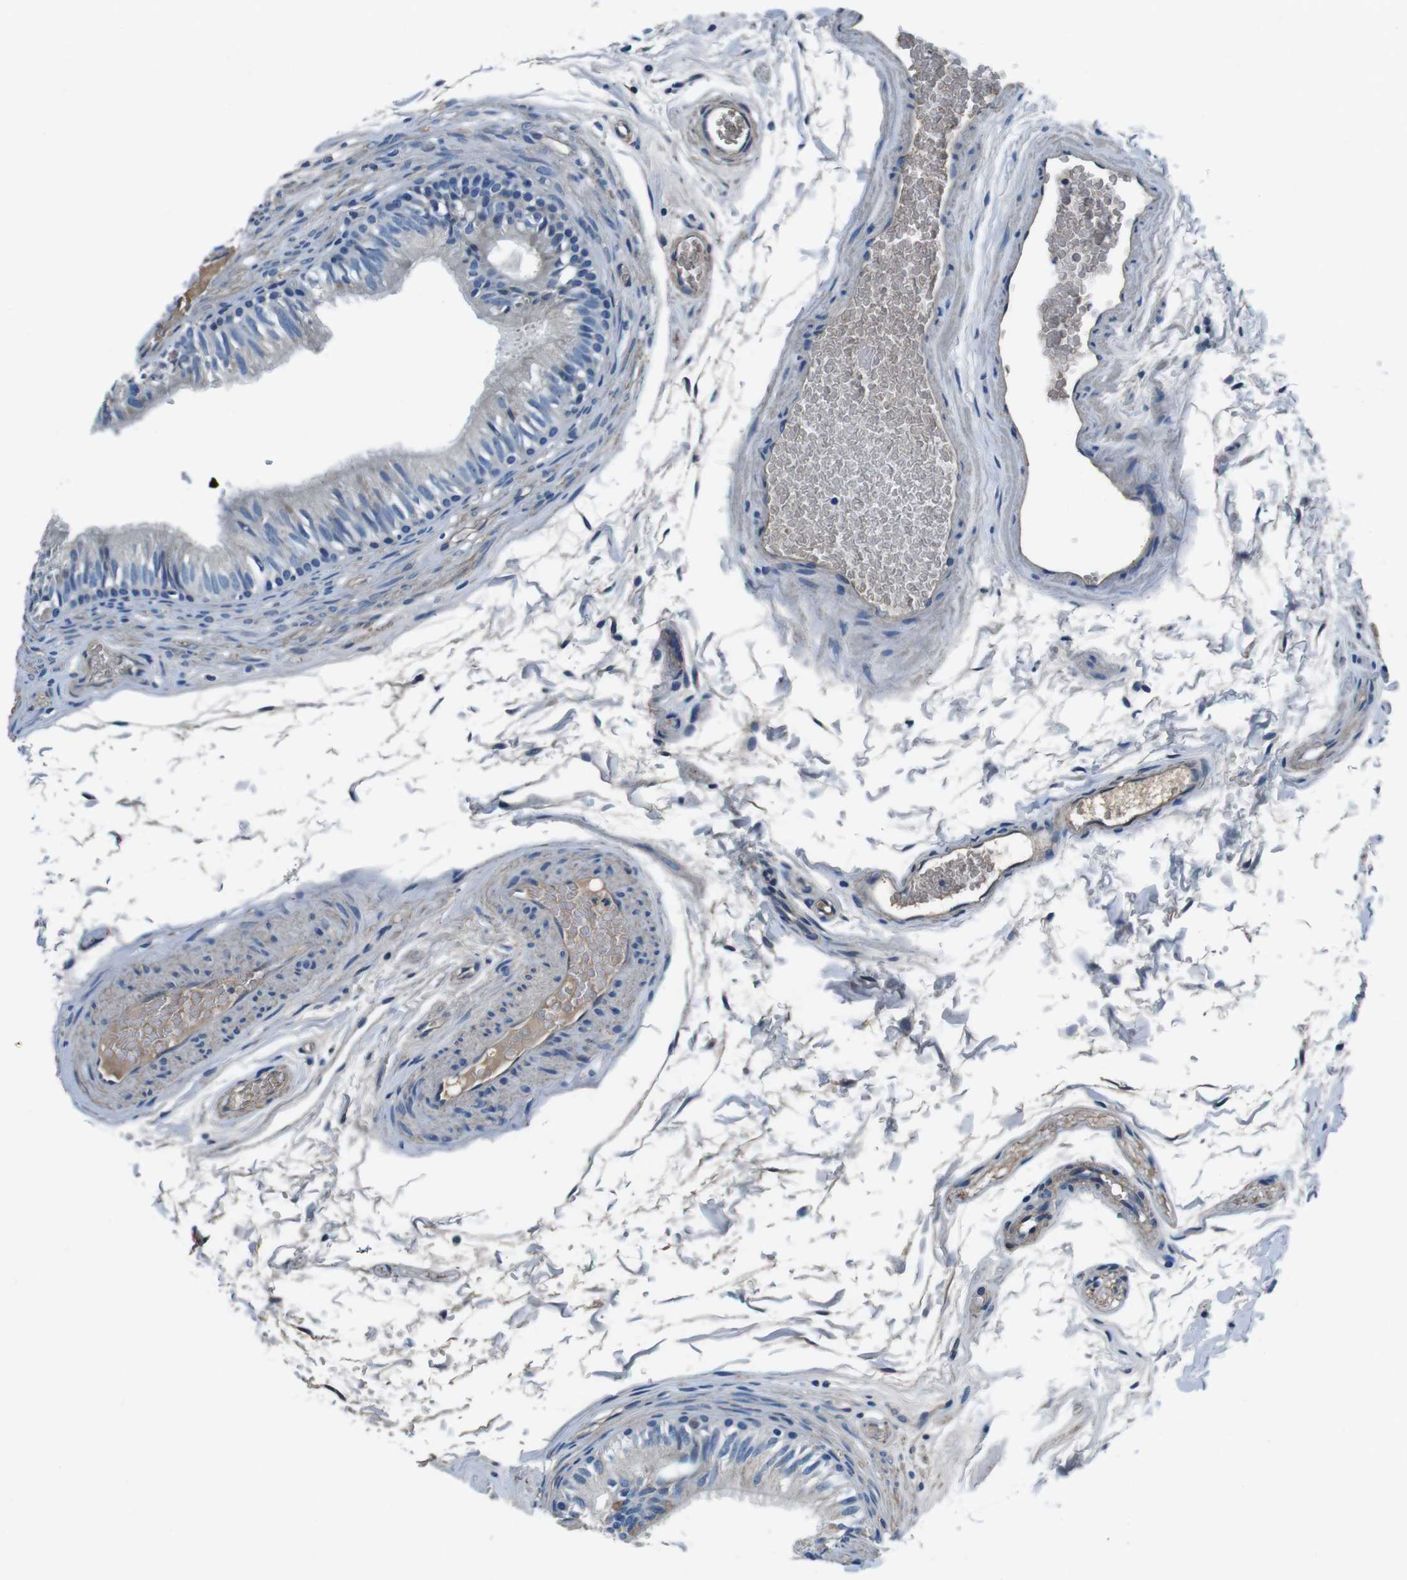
{"staining": {"intensity": "negative", "quantity": "none", "location": "none"}, "tissue": "epididymis", "cell_type": "Glandular cells", "image_type": "normal", "snomed": [{"axis": "morphology", "description": "Normal tissue, NOS"}, {"axis": "topography", "description": "Epididymis"}], "caption": "Immunohistochemistry (IHC) micrograph of unremarkable human epididymis stained for a protein (brown), which shows no staining in glandular cells.", "gene": "CASQ1", "patient": {"sex": "male", "age": 36}}